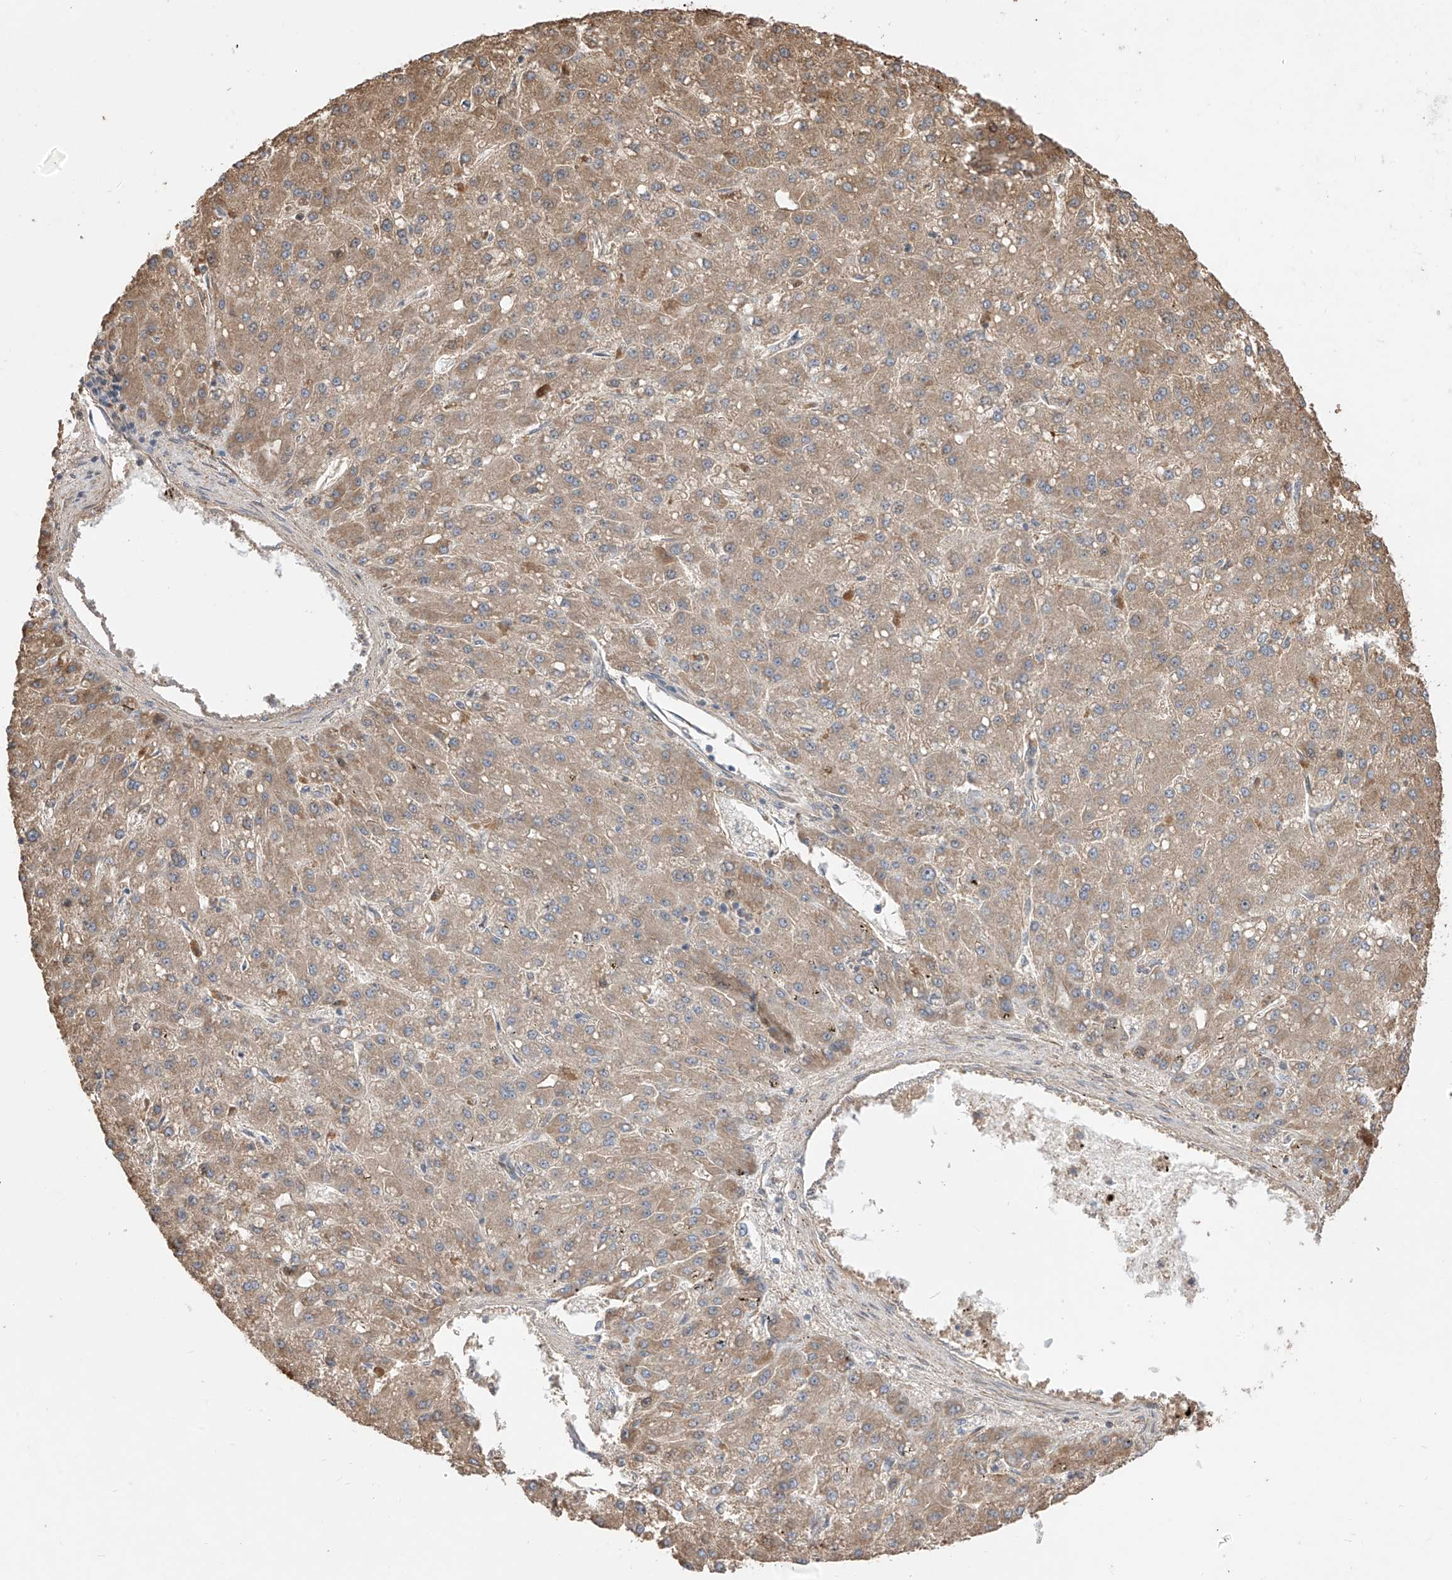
{"staining": {"intensity": "moderate", "quantity": ">75%", "location": "cytoplasmic/membranous,nuclear"}, "tissue": "liver cancer", "cell_type": "Tumor cells", "image_type": "cancer", "snomed": [{"axis": "morphology", "description": "Carcinoma, Hepatocellular, NOS"}, {"axis": "topography", "description": "Liver"}], "caption": "Human liver cancer stained with a brown dye demonstrates moderate cytoplasmic/membranous and nuclear positive positivity in approximately >75% of tumor cells.", "gene": "LATS1", "patient": {"sex": "male", "age": 67}}